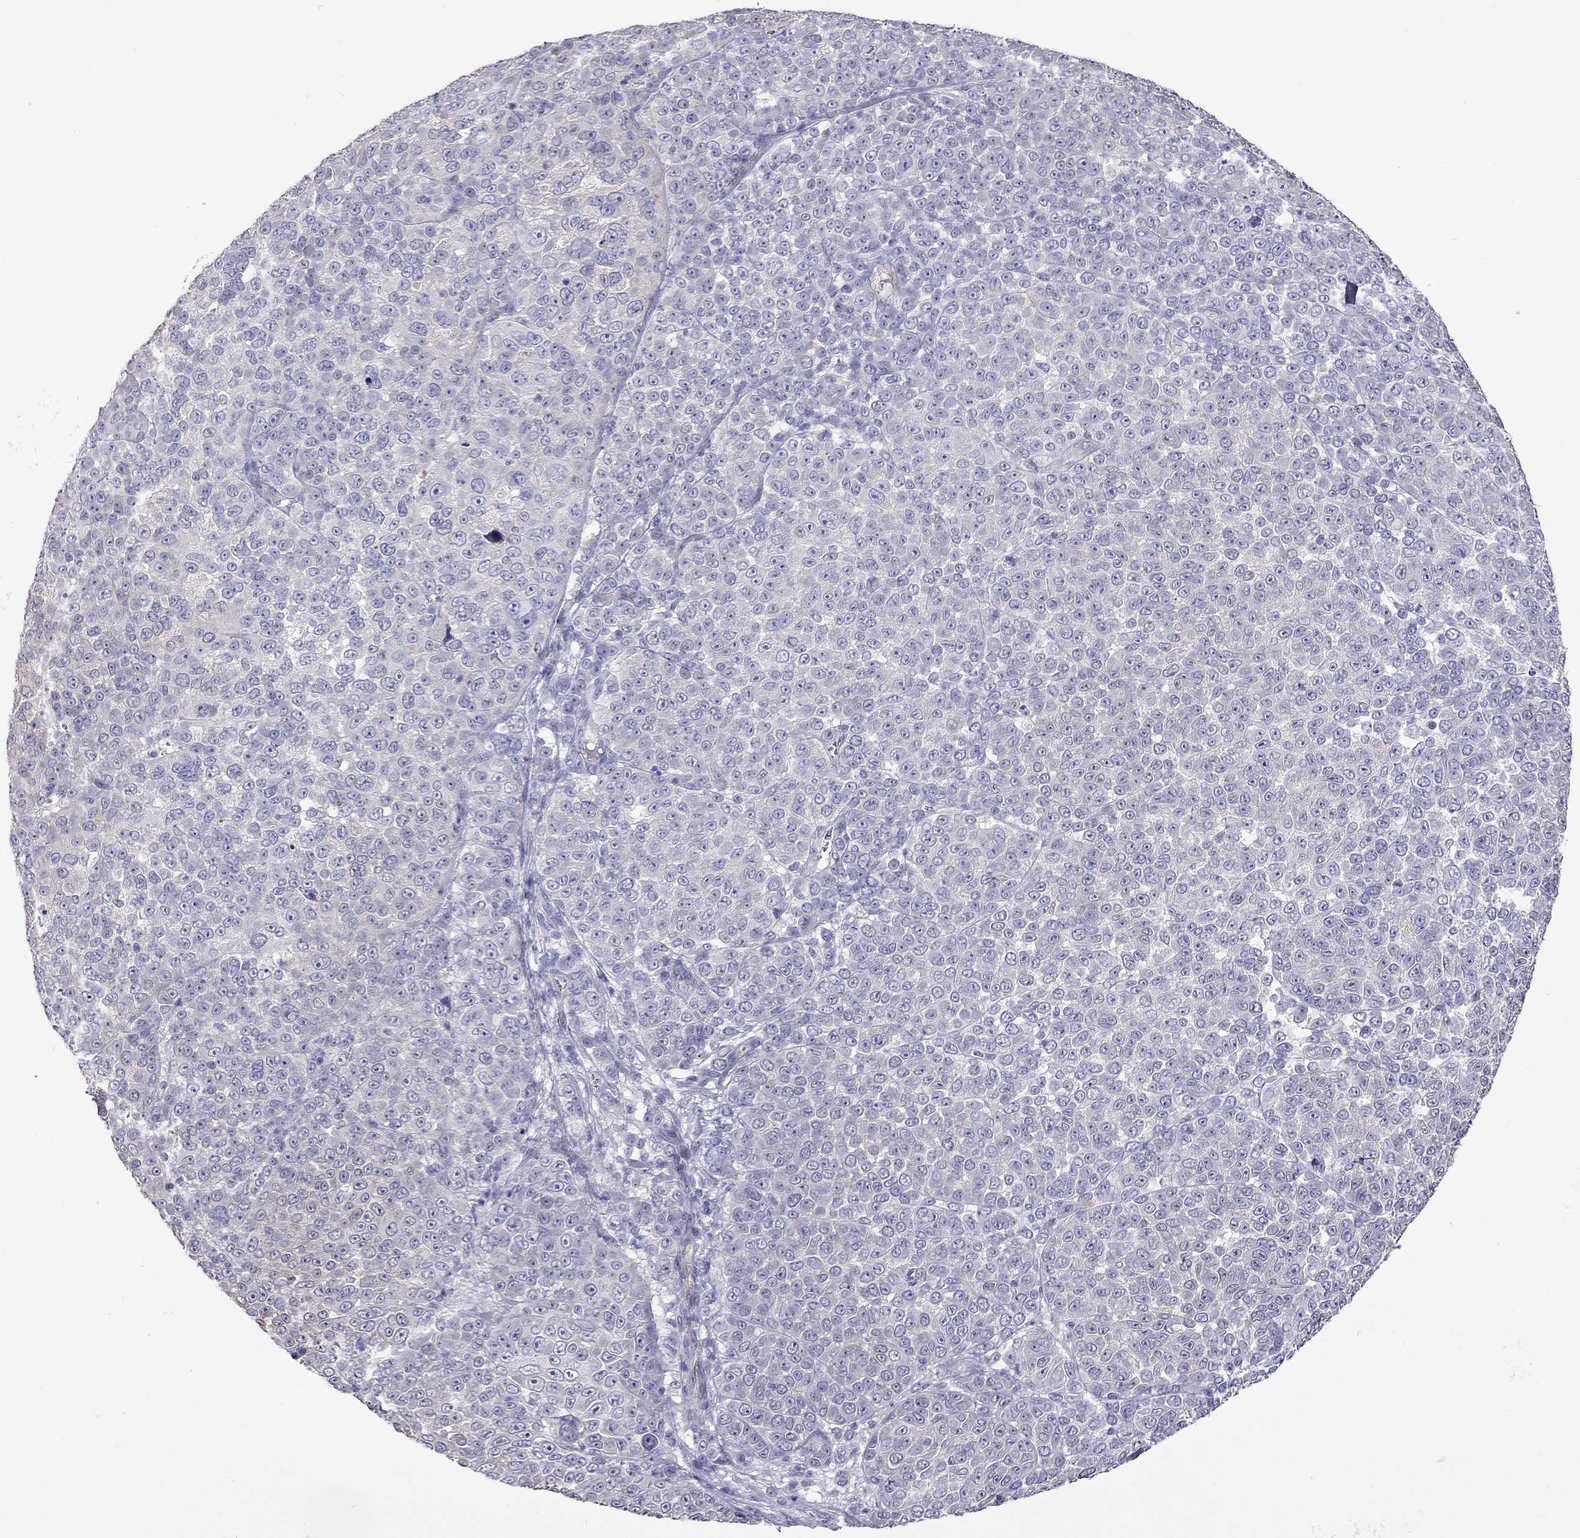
{"staining": {"intensity": "negative", "quantity": "none", "location": "none"}, "tissue": "melanoma", "cell_type": "Tumor cells", "image_type": "cancer", "snomed": [{"axis": "morphology", "description": "Malignant melanoma, NOS"}, {"axis": "topography", "description": "Skin"}], "caption": "A high-resolution photomicrograph shows IHC staining of melanoma, which exhibits no significant expression in tumor cells.", "gene": "FEZ1", "patient": {"sex": "female", "age": 95}}